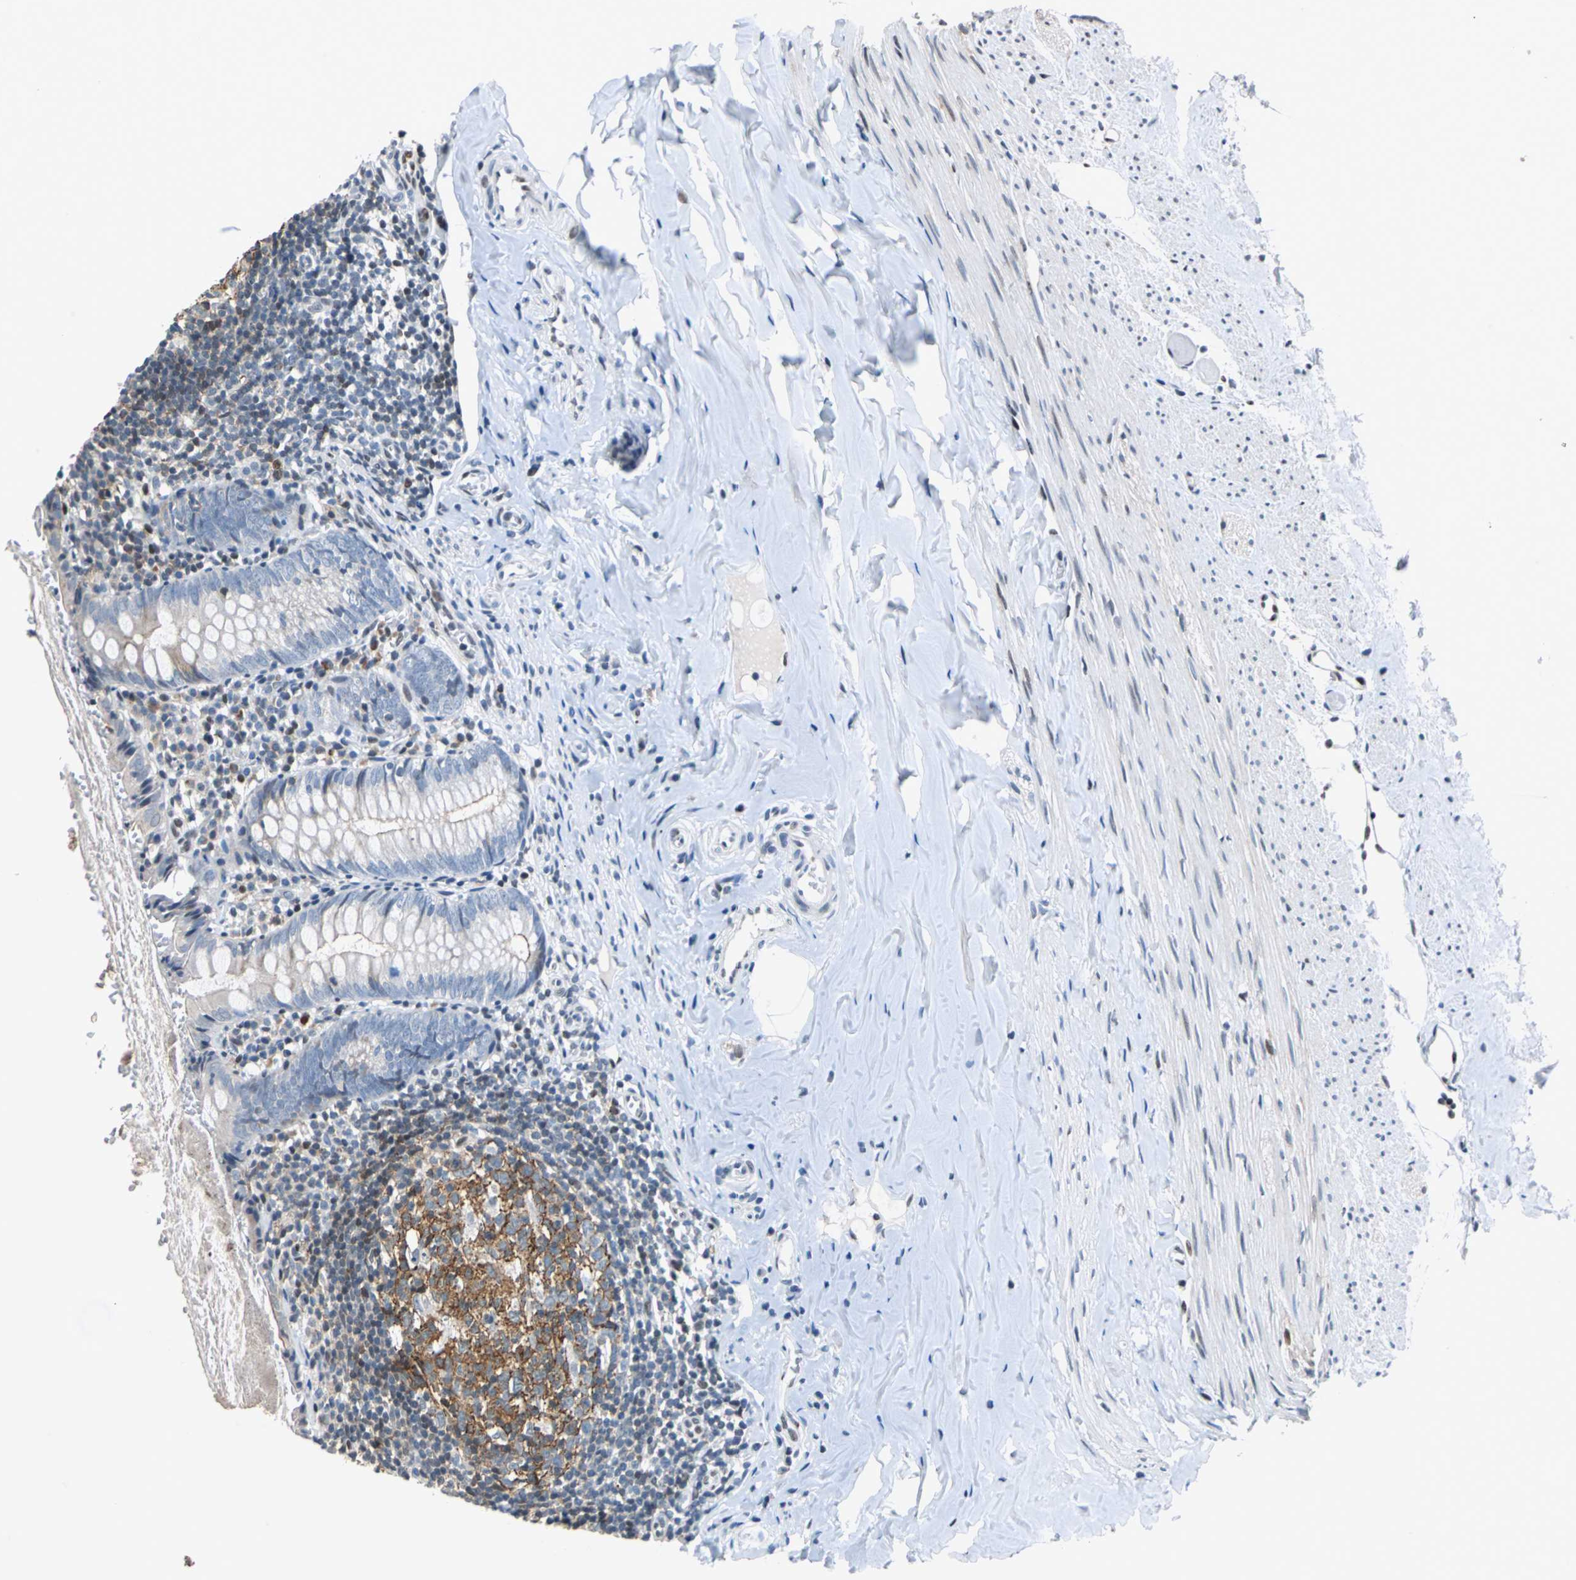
{"staining": {"intensity": "weak", "quantity": "25%-75%", "location": "cytoplasmic/membranous"}, "tissue": "appendix", "cell_type": "Glandular cells", "image_type": "normal", "snomed": [{"axis": "morphology", "description": "Normal tissue, NOS"}, {"axis": "topography", "description": "Appendix"}], "caption": "The immunohistochemical stain labels weak cytoplasmic/membranous staining in glandular cells of normal appendix.", "gene": "HCFC2", "patient": {"sex": "female", "age": 10}}